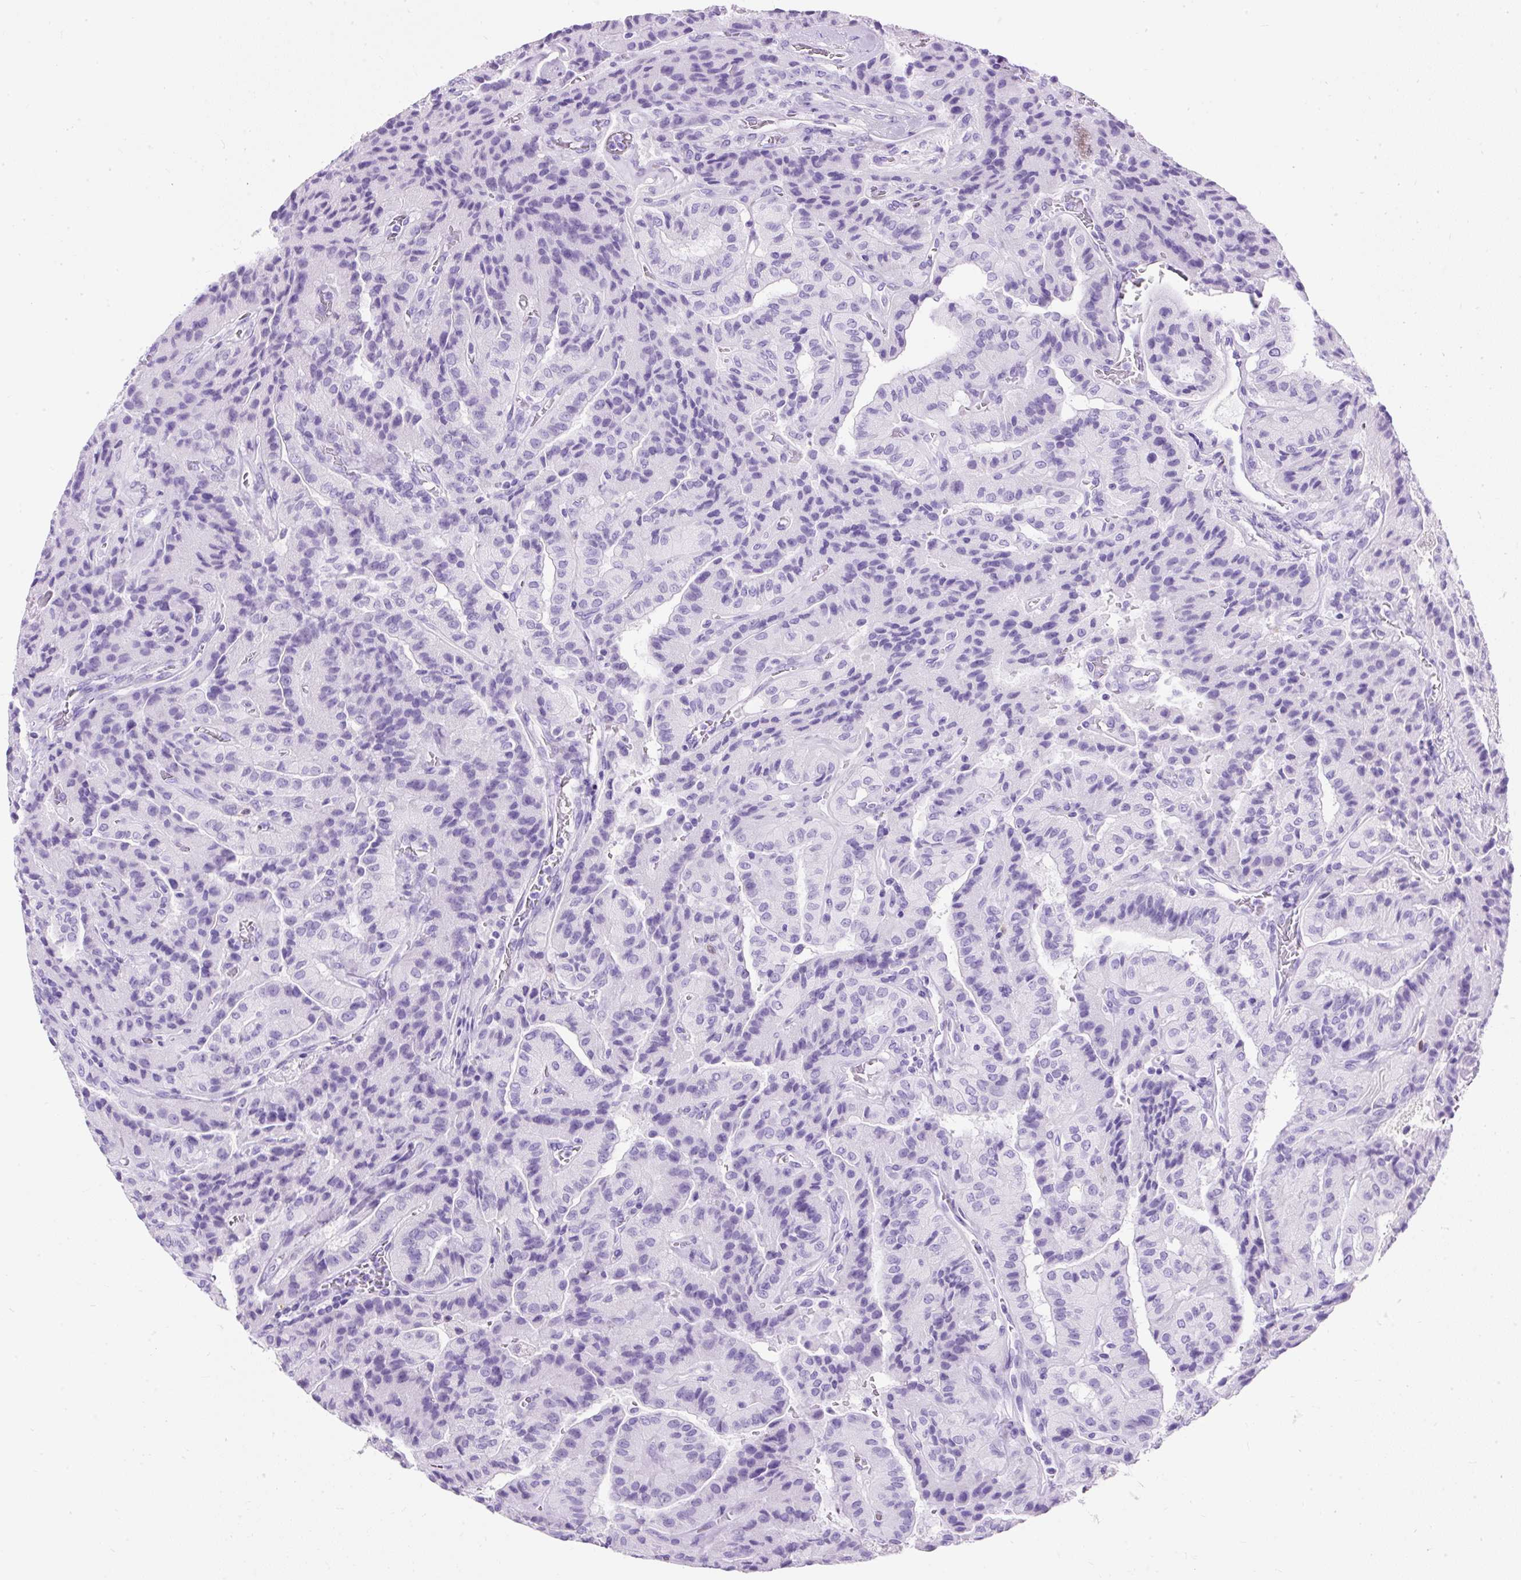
{"staining": {"intensity": "negative", "quantity": "none", "location": "none"}, "tissue": "thyroid cancer", "cell_type": "Tumor cells", "image_type": "cancer", "snomed": [{"axis": "morphology", "description": "Normal tissue, NOS"}, {"axis": "morphology", "description": "Papillary adenocarcinoma, NOS"}, {"axis": "topography", "description": "Thyroid gland"}], "caption": "The immunohistochemistry (IHC) micrograph has no significant positivity in tumor cells of thyroid cancer tissue. (Brightfield microscopy of DAB immunohistochemistry at high magnification).", "gene": "PVALB", "patient": {"sex": "female", "age": 59}}